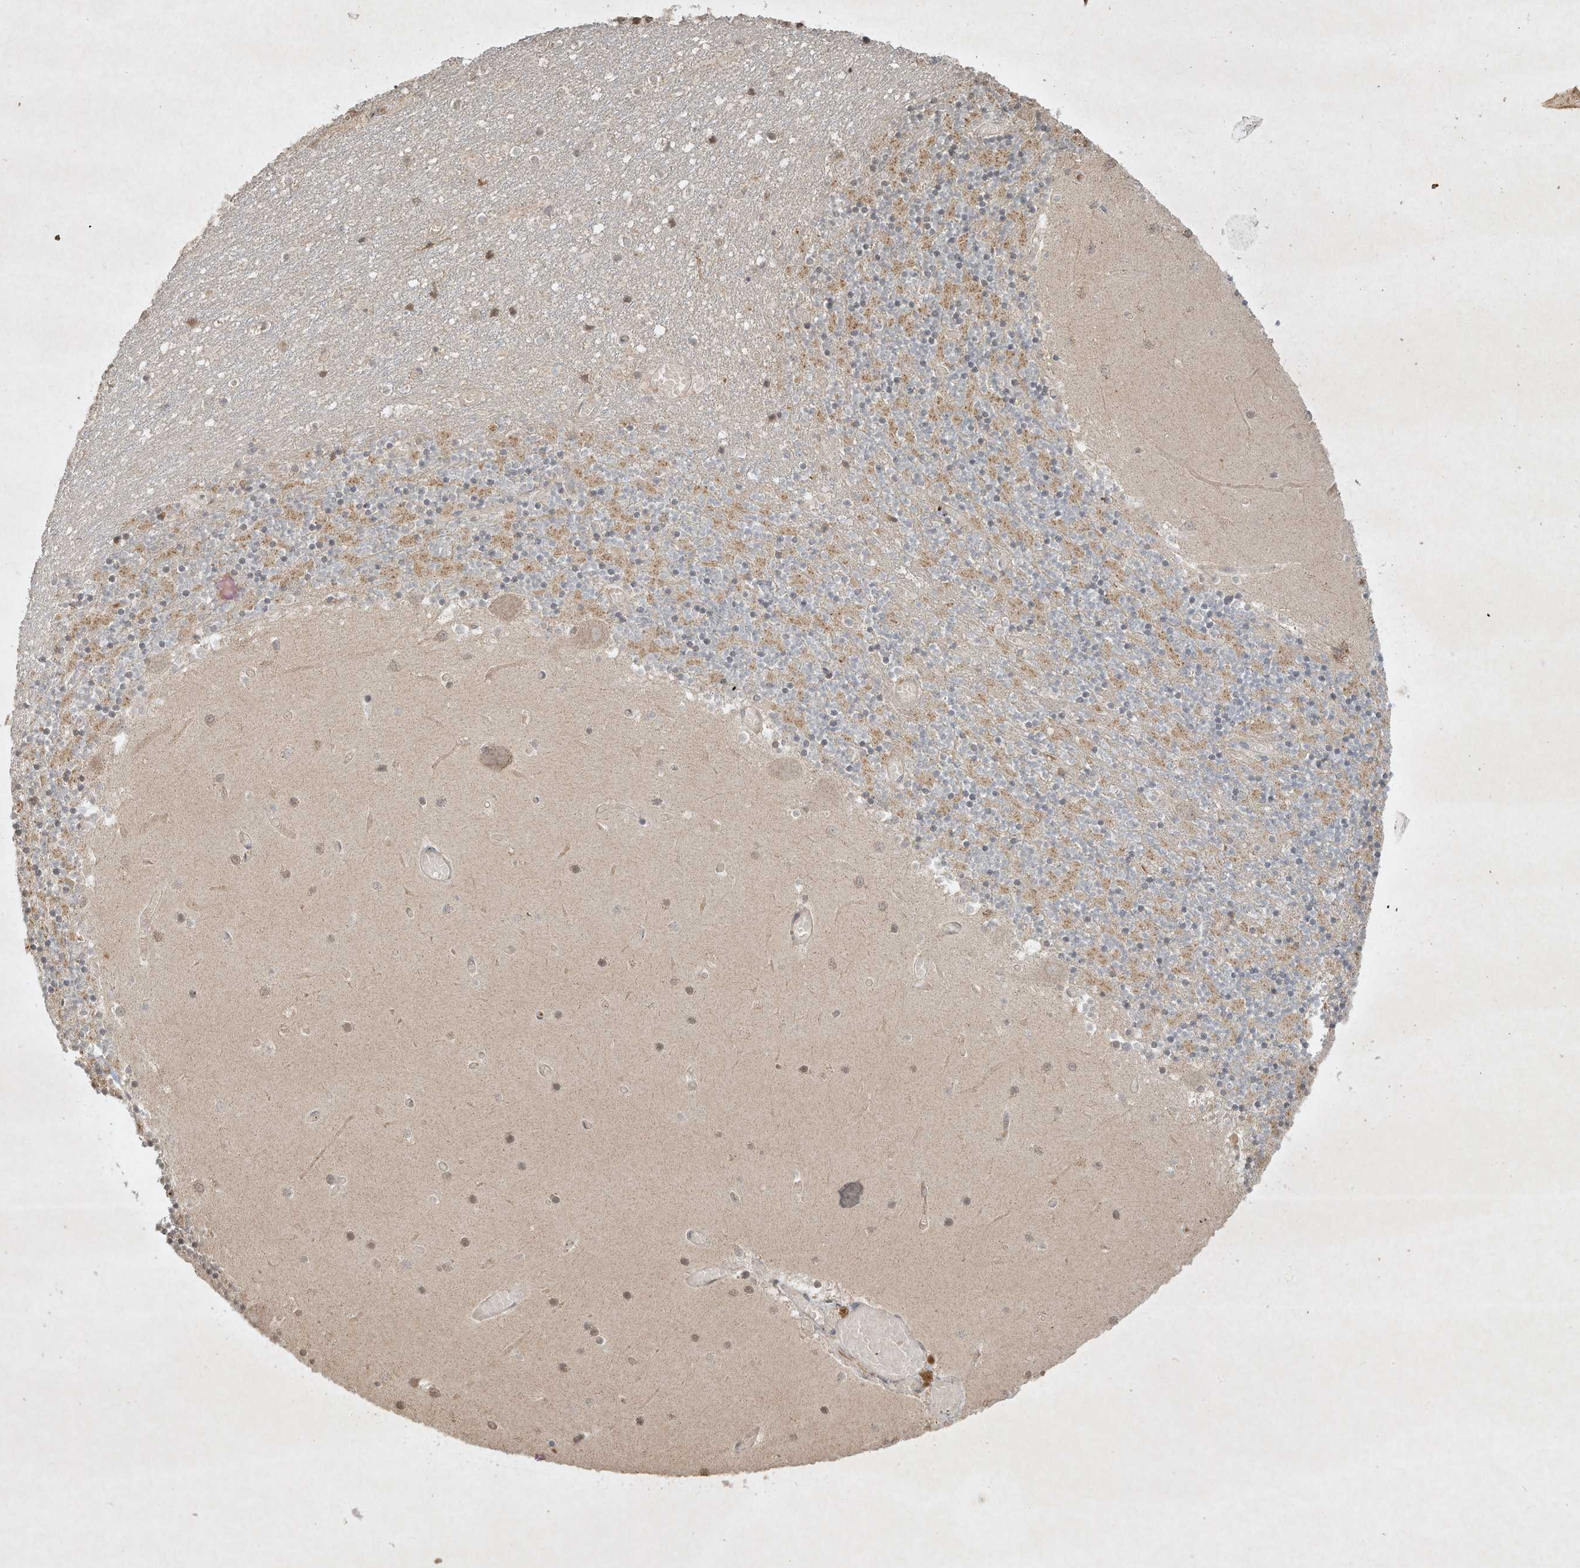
{"staining": {"intensity": "moderate", "quantity": "25%-75%", "location": "cytoplasmic/membranous"}, "tissue": "cerebellum", "cell_type": "Cells in granular layer", "image_type": "normal", "snomed": [{"axis": "morphology", "description": "Normal tissue, NOS"}, {"axis": "topography", "description": "Cerebellum"}], "caption": "A histopathology image of human cerebellum stained for a protein exhibits moderate cytoplasmic/membranous brown staining in cells in granular layer.", "gene": "BTRC", "patient": {"sex": "female", "age": 28}}